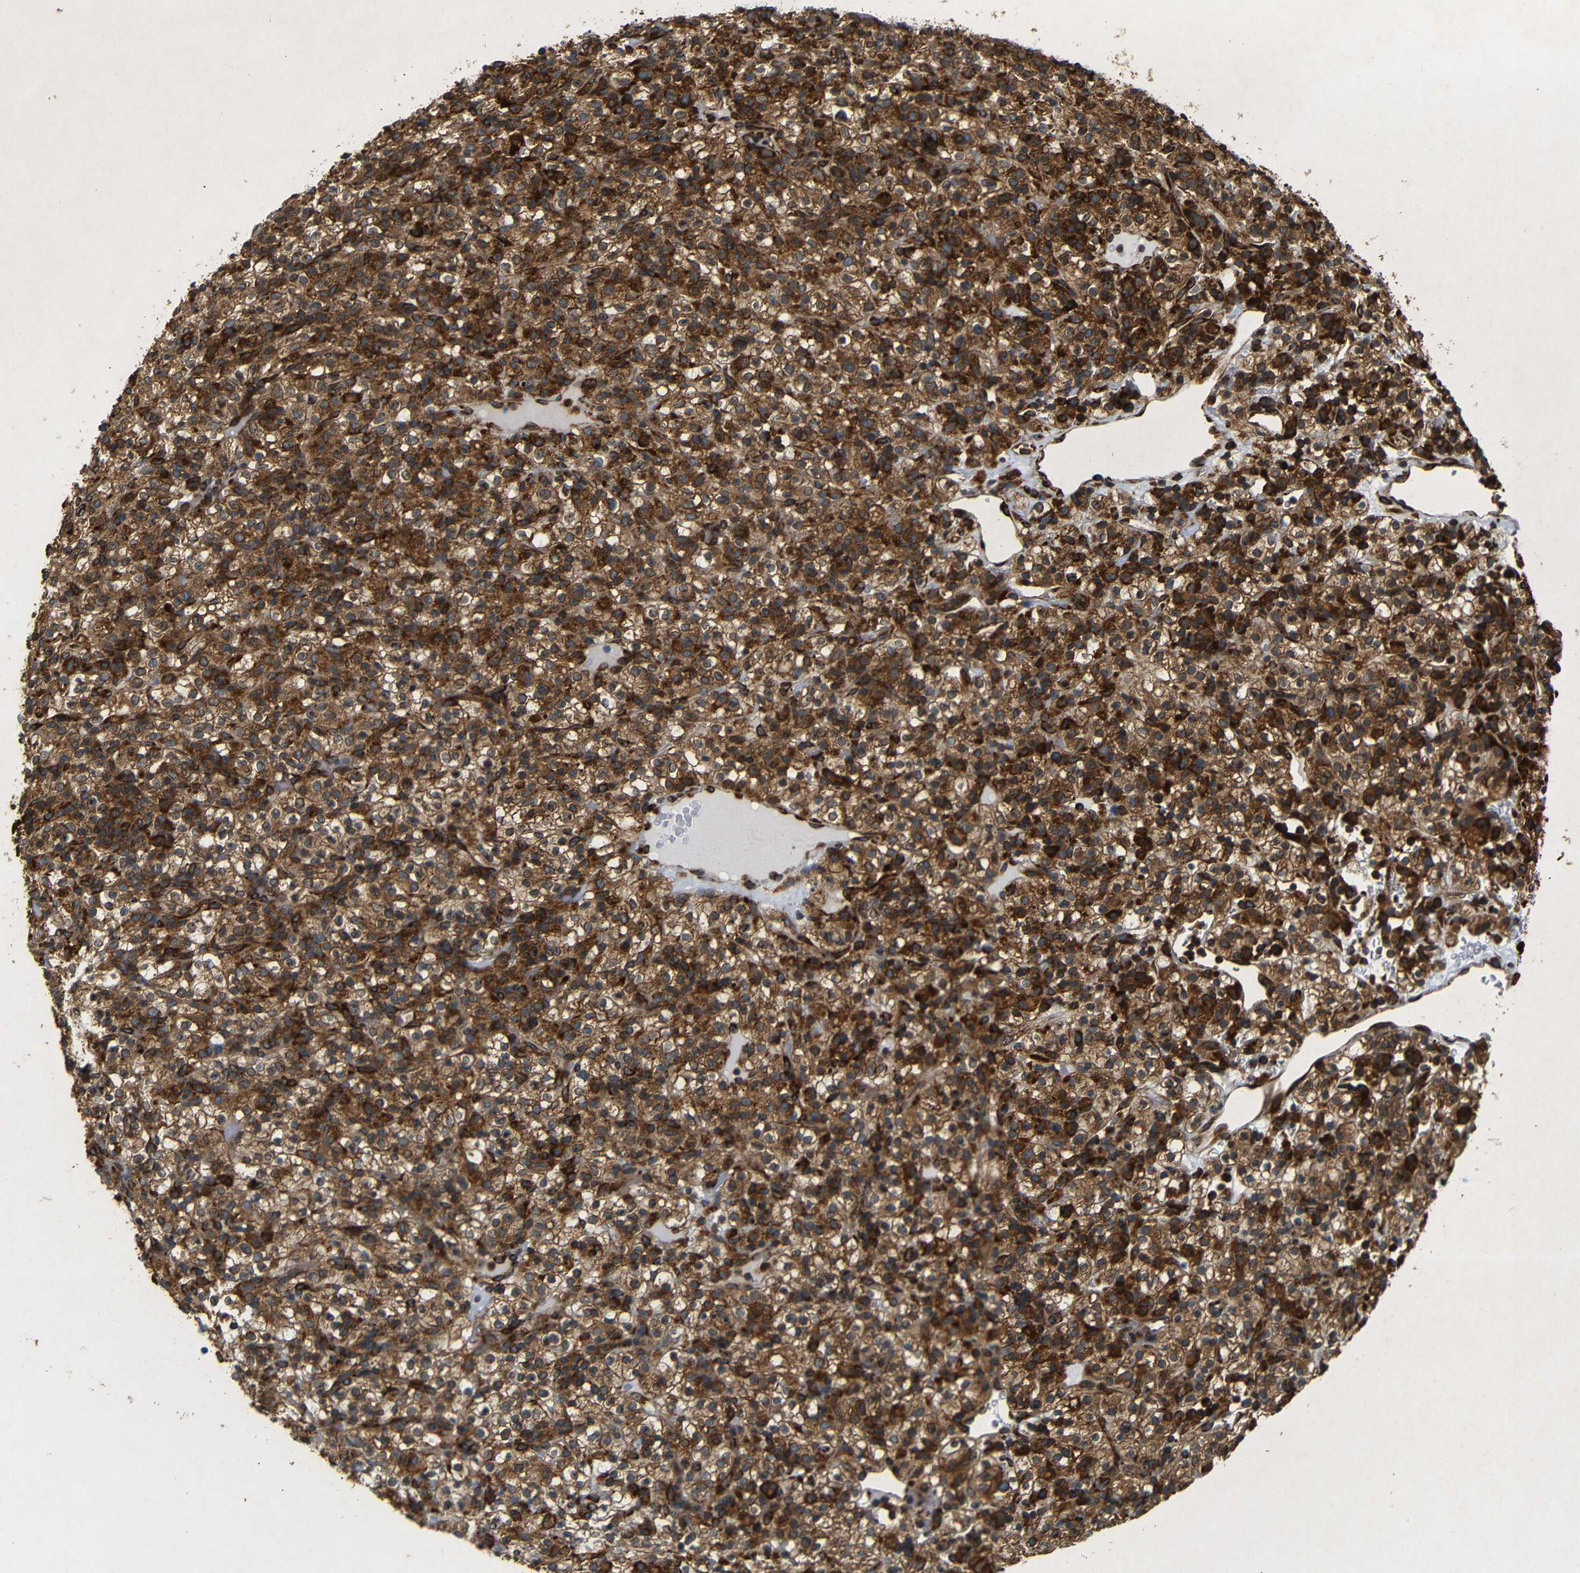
{"staining": {"intensity": "strong", "quantity": ">75%", "location": "cytoplasmic/membranous"}, "tissue": "renal cancer", "cell_type": "Tumor cells", "image_type": "cancer", "snomed": [{"axis": "morphology", "description": "Normal tissue, NOS"}, {"axis": "morphology", "description": "Adenocarcinoma, NOS"}, {"axis": "topography", "description": "Kidney"}], "caption": "Adenocarcinoma (renal) stained with a brown dye exhibits strong cytoplasmic/membranous positive positivity in about >75% of tumor cells.", "gene": "BTF3", "patient": {"sex": "female", "age": 72}}